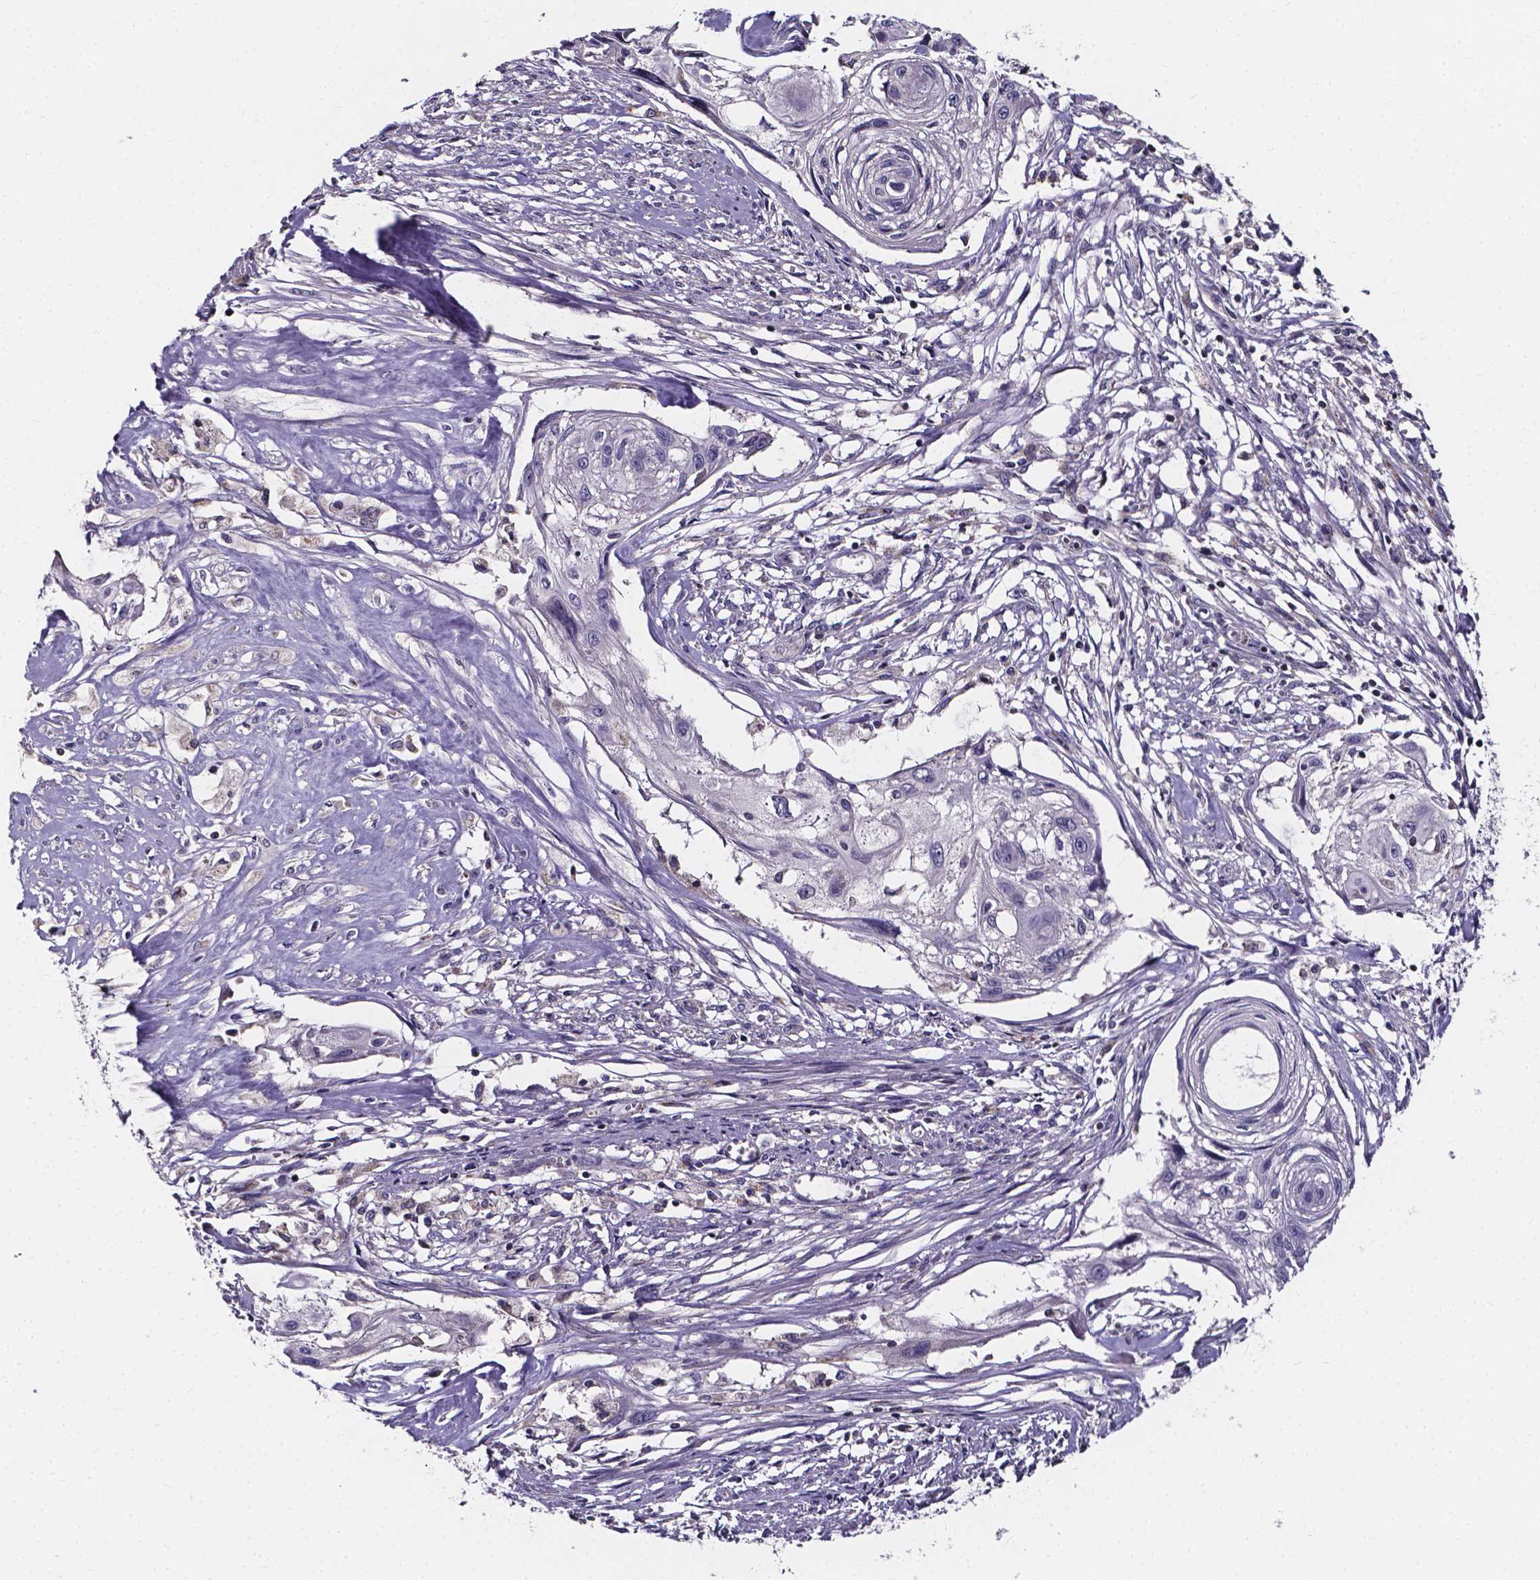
{"staining": {"intensity": "negative", "quantity": "none", "location": "none"}, "tissue": "cervical cancer", "cell_type": "Tumor cells", "image_type": "cancer", "snomed": [{"axis": "morphology", "description": "Squamous cell carcinoma, NOS"}, {"axis": "topography", "description": "Cervix"}], "caption": "High magnification brightfield microscopy of cervical cancer (squamous cell carcinoma) stained with DAB (3,3'-diaminobenzidine) (brown) and counterstained with hematoxylin (blue): tumor cells show no significant expression.", "gene": "THEMIS", "patient": {"sex": "female", "age": 49}}